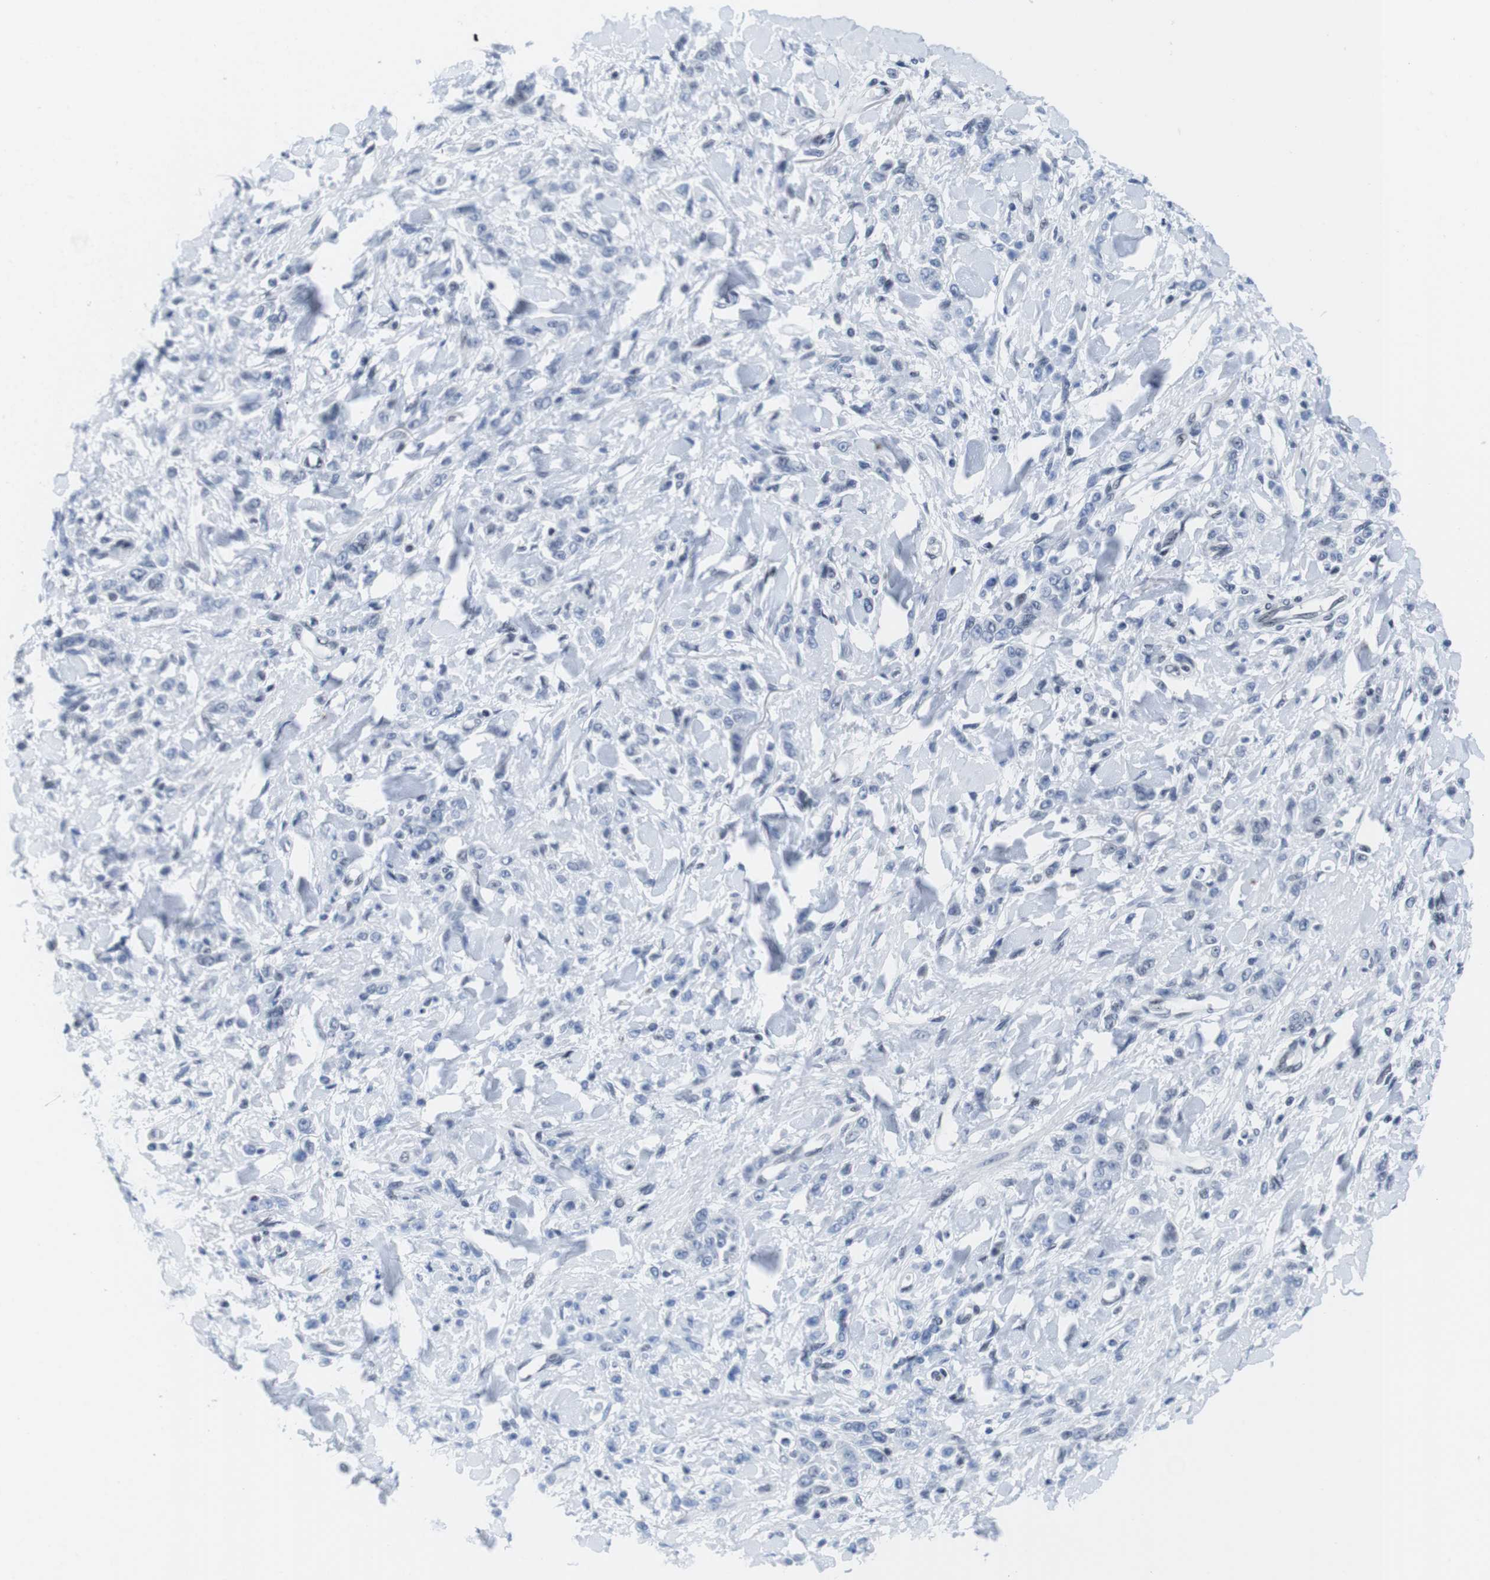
{"staining": {"intensity": "negative", "quantity": "none", "location": "none"}, "tissue": "stomach cancer", "cell_type": "Tumor cells", "image_type": "cancer", "snomed": [{"axis": "morphology", "description": "Normal tissue, NOS"}, {"axis": "morphology", "description": "Adenocarcinoma, NOS"}, {"axis": "topography", "description": "Stomach"}], "caption": "Tumor cells are negative for protein expression in human stomach adenocarcinoma.", "gene": "IFI16", "patient": {"sex": "male", "age": 82}}